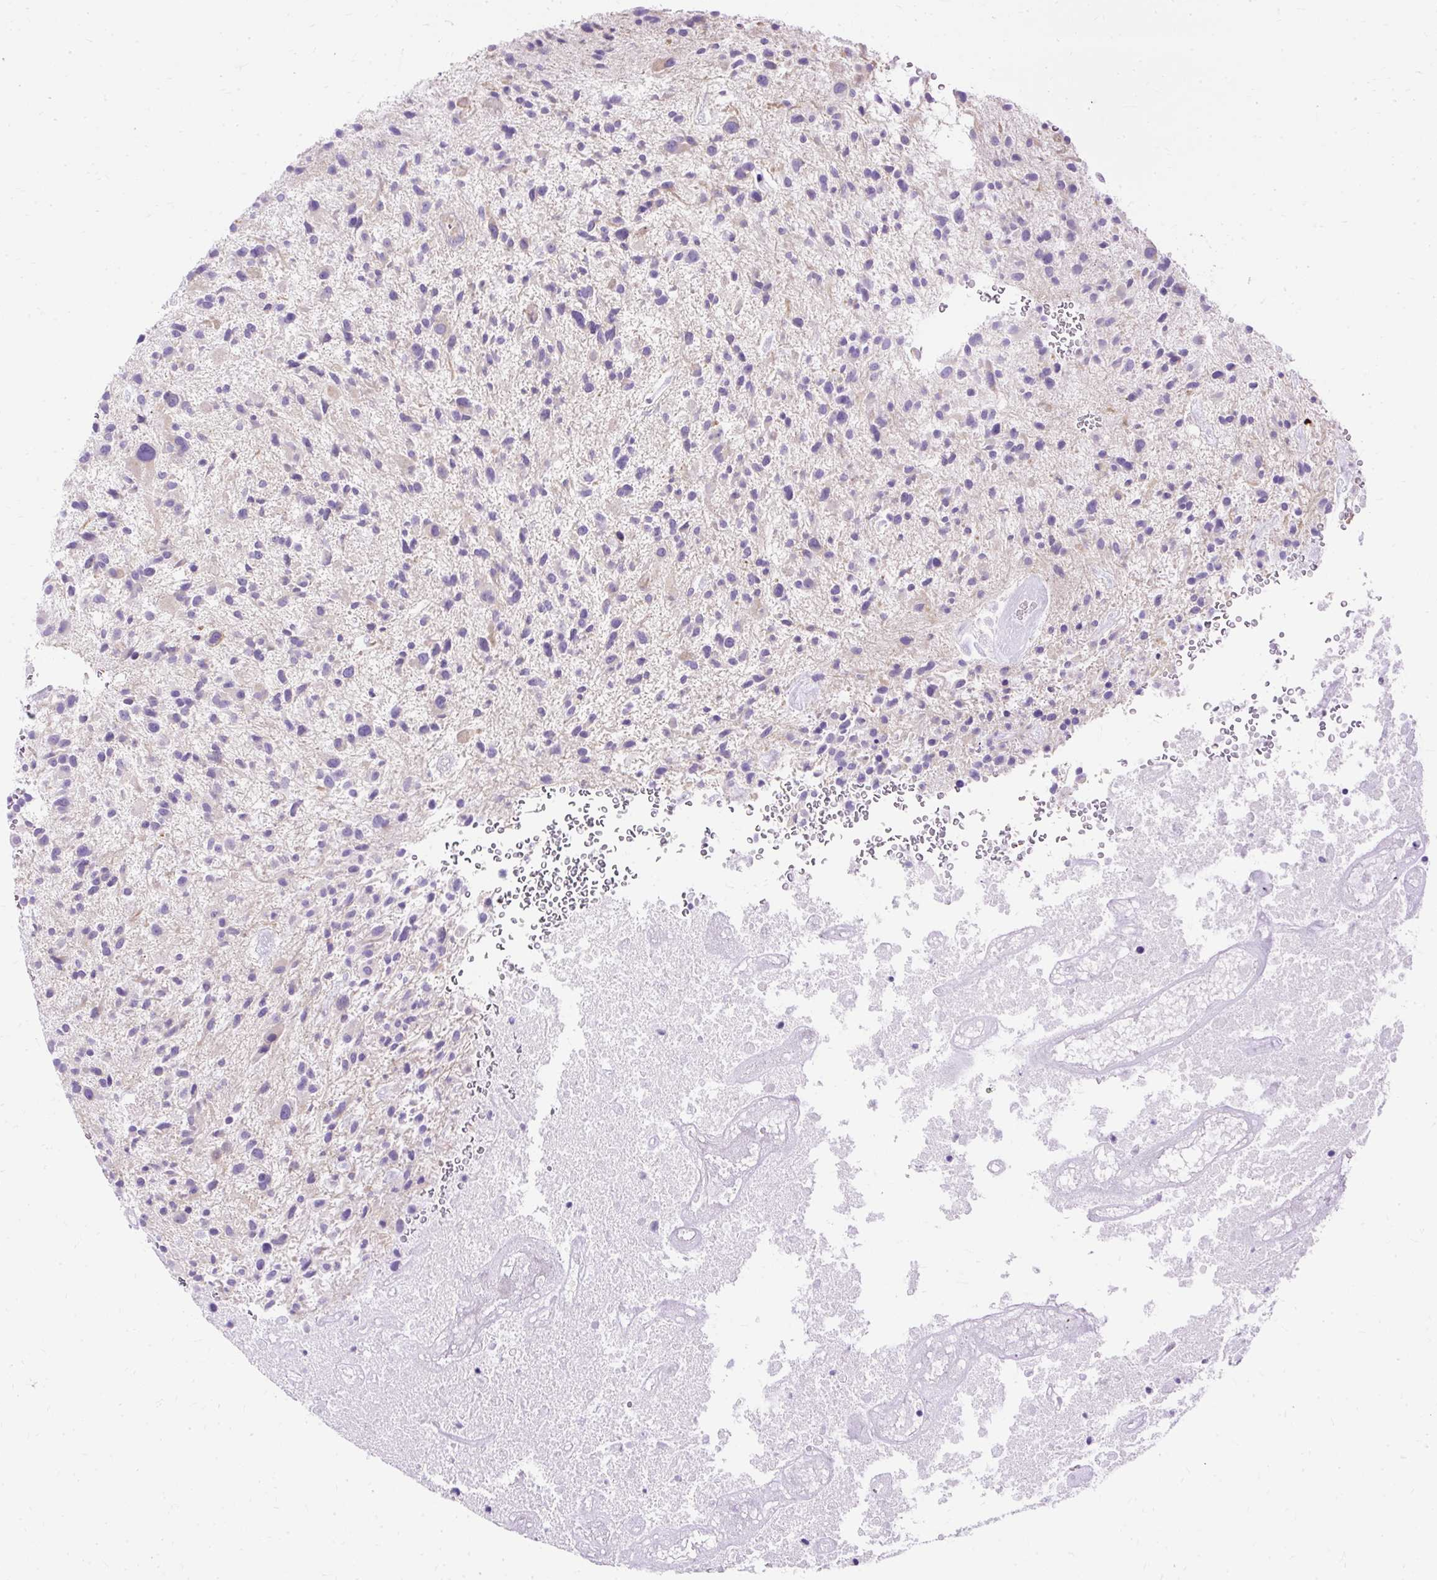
{"staining": {"intensity": "negative", "quantity": "none", "location": "none"}, "tissue": "glioma", "cell_type": "Tumor cells", "image_type": "cancer", "snomed": [{"axis": "morphology", "description": "Glioma, malignant, High grade"}, {"axis": "topography", "description": "Brain"}], "caption": "A histopathology image of glioma stained for a protein reveals no brown staining in tumor cells.", "gene": "MYO6", "patient": {"sex": "male", "age": 47}}